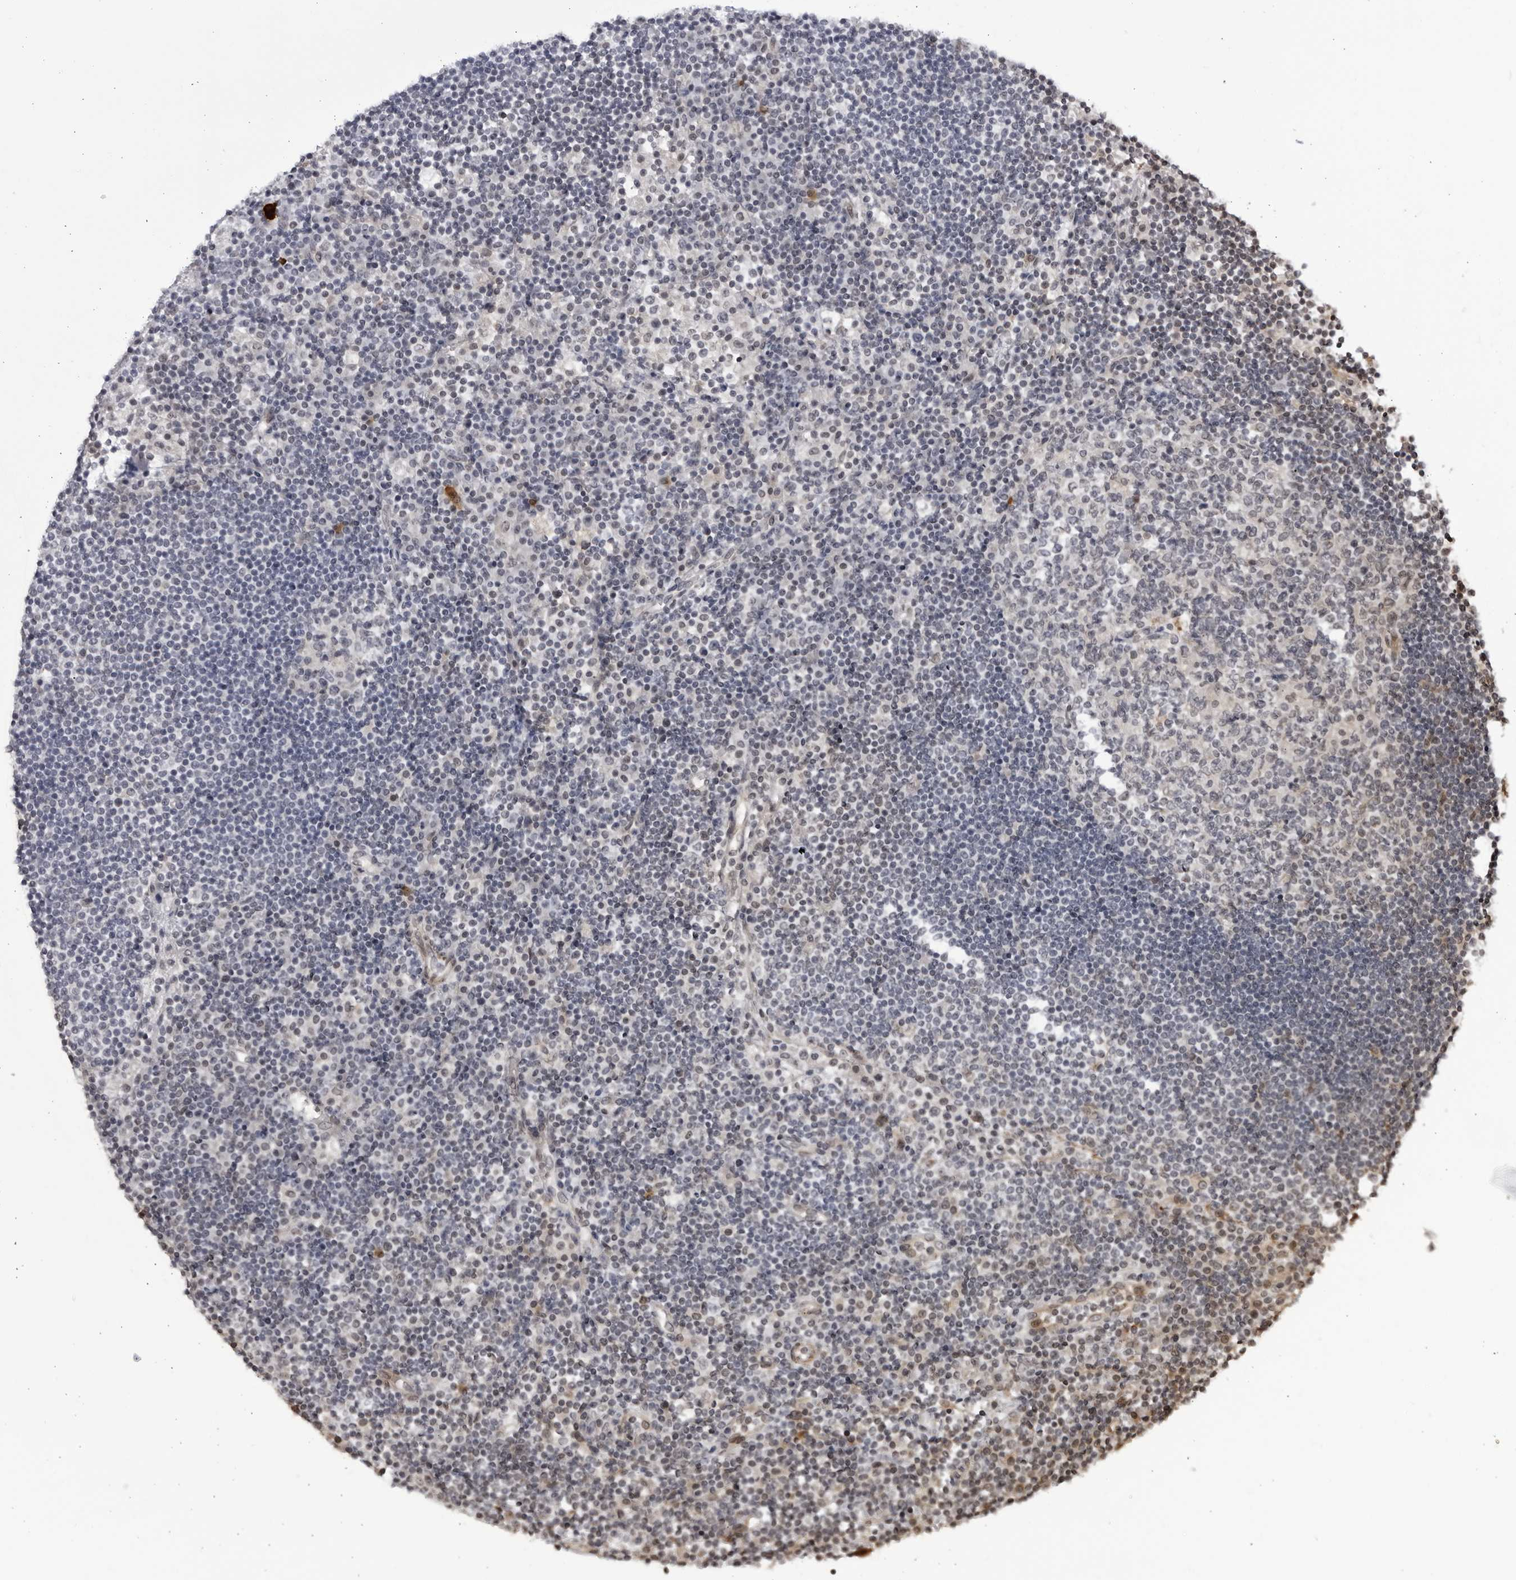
{"staining": {"intensity": "negative", "quantity": "none", "location": "none"}, "tissue": "lymph node", "cell_type": "Germinal center cells", "image_type": "normal", "snomed": [{"axis": "morphology", "description": "Normal tissue, NOS"}, {"axis": "topography", "description": "Lymph node"}], "caption": "IHC histopathology image of normal human lymph node stained for a protein (brown), which displays no expression in germinal center cells.", "gene": "CNBD1", "patient": {"sex": "female", "age": 53}}